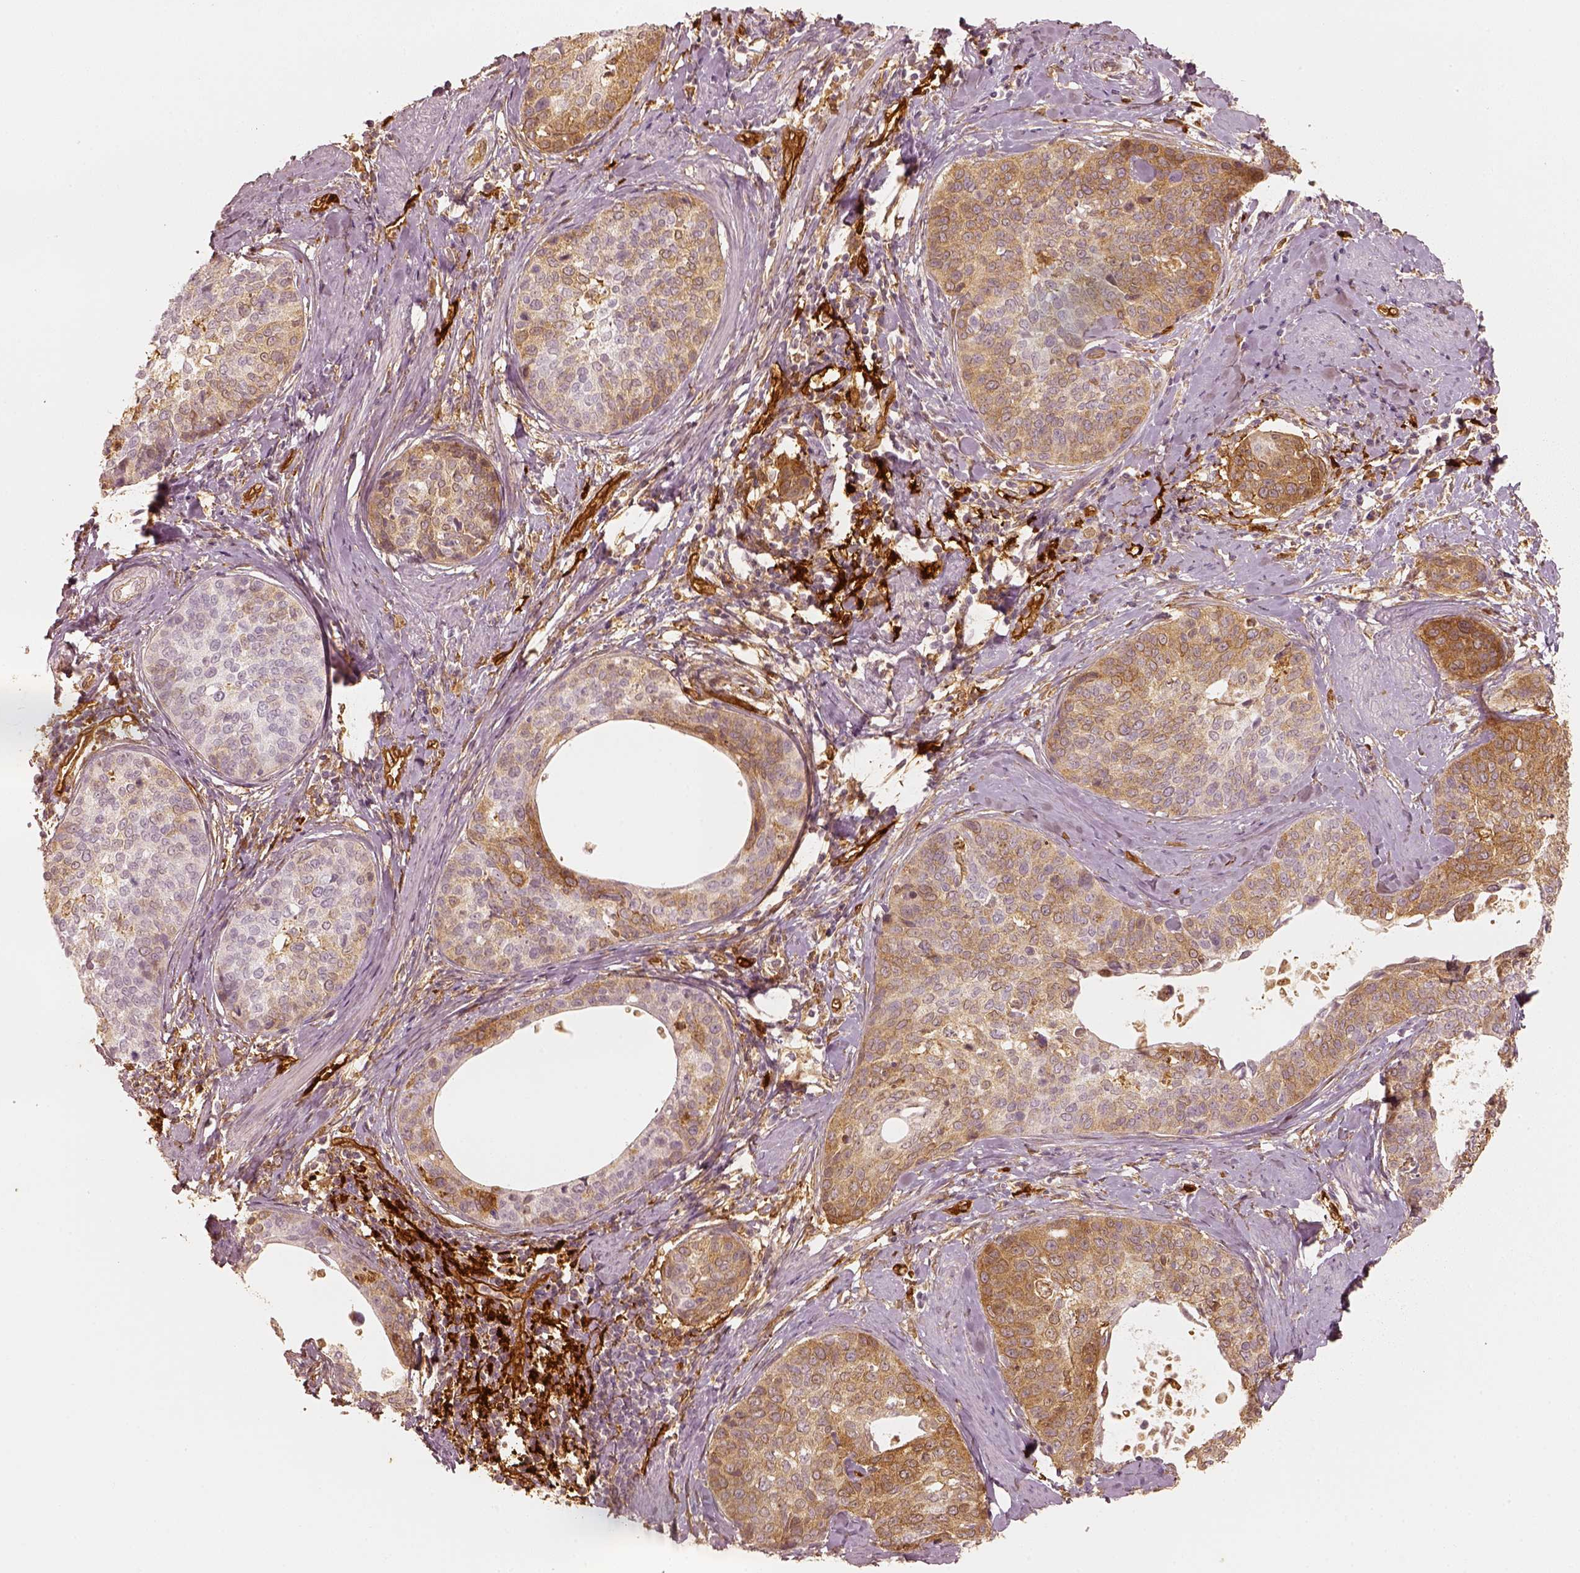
{"staining": {"intensity": "moderate", "quantity": ">75%", "location": "cytoplasmic/membranous"}, "tissue": "cervical cancer", "cell_type": "Tumor cells", "image_type": "cancer", "snomed": [{"axis": "morphology", "description": "Squamous cell carcinoma, NOS"}, {"axis": "topography", "description": "Cervix"}], "caption": "An image showing moderate cytoplasmic/membranous expression in approximately >75% of tumor cells in squamous cell carcinoma (cervical), as visualized by brown immunohistochemical staining.", "gene": "FSCN1", "patient": {"sex": "female", "age": 69}}